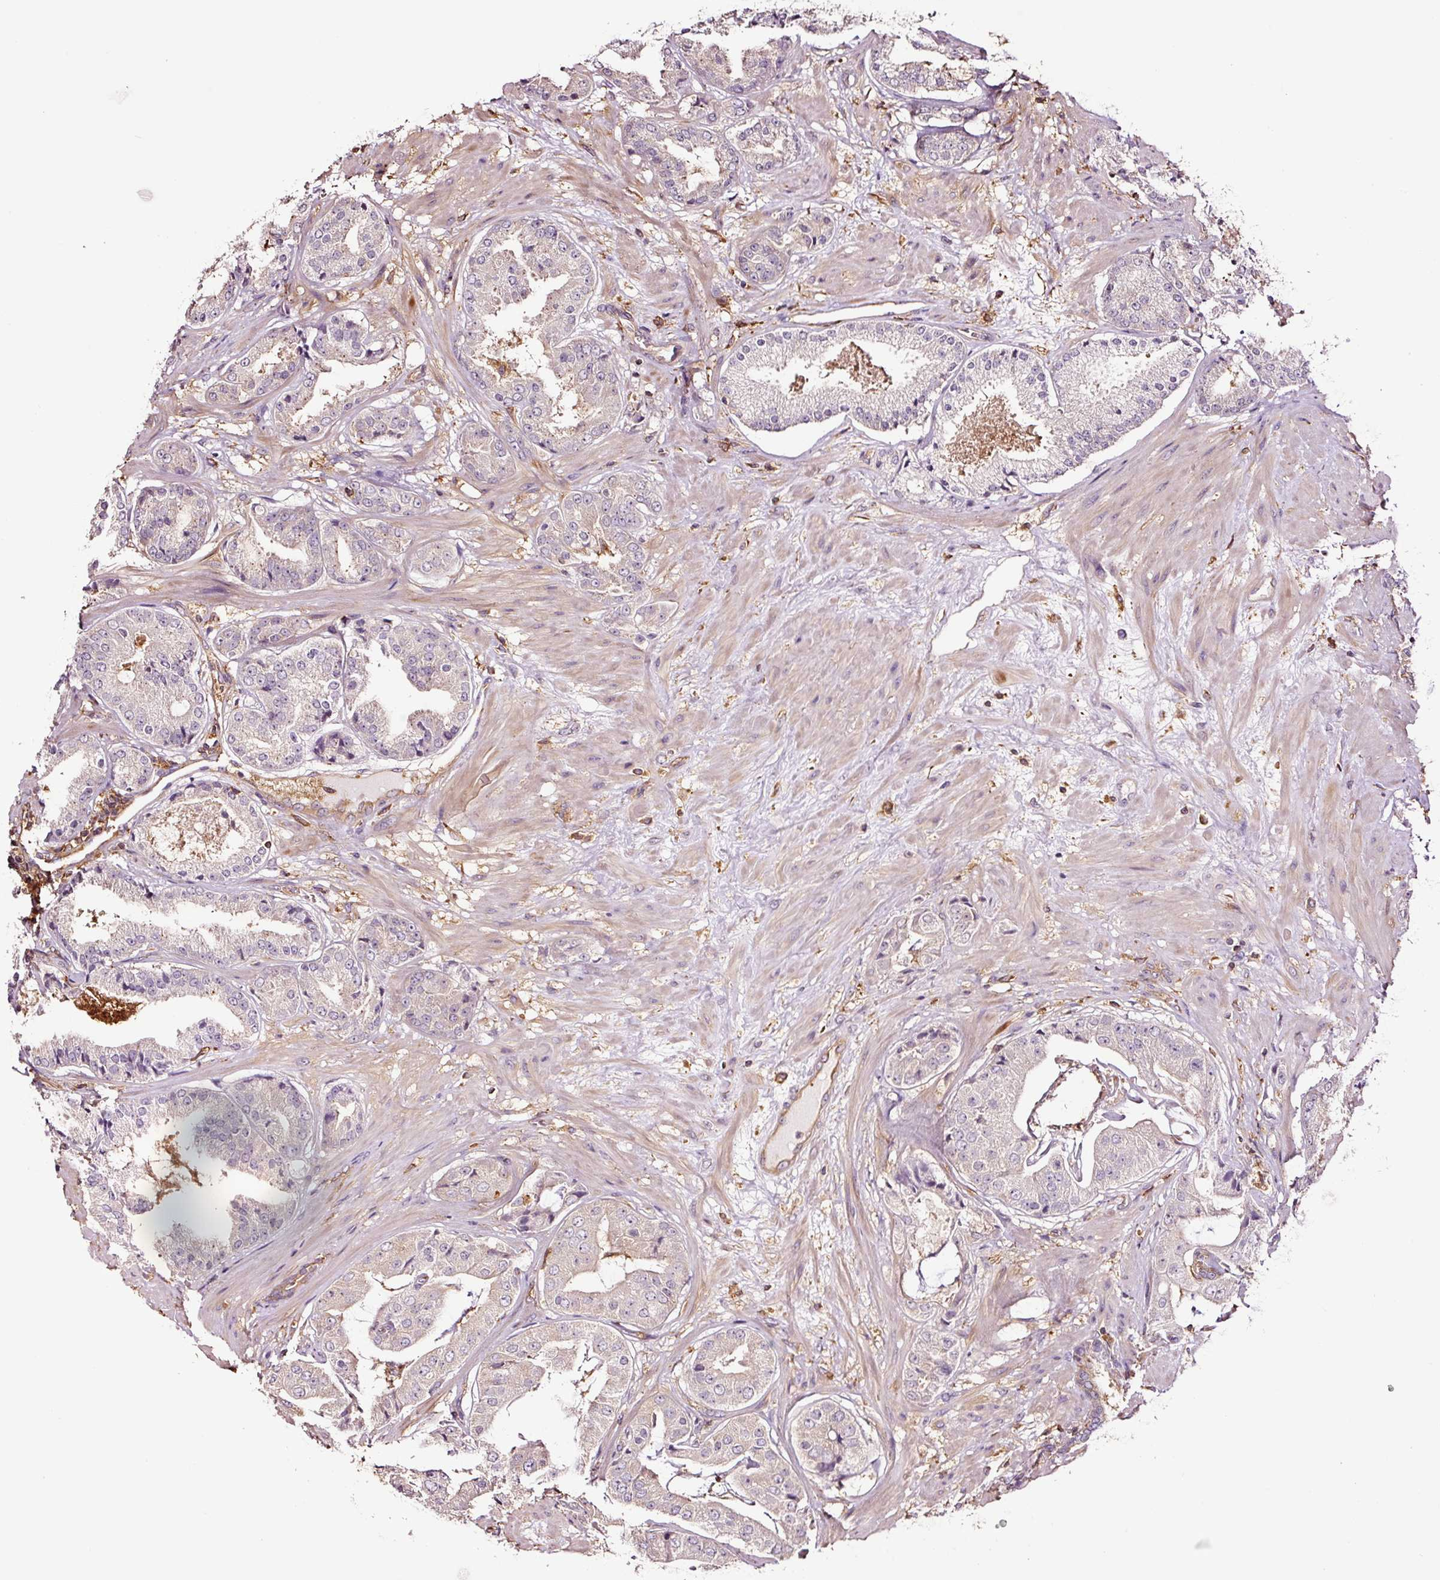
{"staining": {"intensity": "negative", "quantity": "none", "location": "none"}, "tissue": "prostate cancer", "cell_type": "Tumor cells", "image_type": "cancer", "snomed": [{"axis": "morphology", "description": "Adenocarcinoma, High grade"}, {"axis": "topography", "description": "Prostate"}], "caption": "A high-resolution micrograph shows immunohistochemistry staining of prostate adenocarcinoma (high-grade), which reveals no significant expression in tumor cells. Brightfield microscopy of immunohistochemistry stained with DAB (3,3'-diaminobenzidine) (brown) and hematoxylin (blue), captured at high magnification.", "gene": "METAP1", "patient": {"sex": "male", "age": 63}}